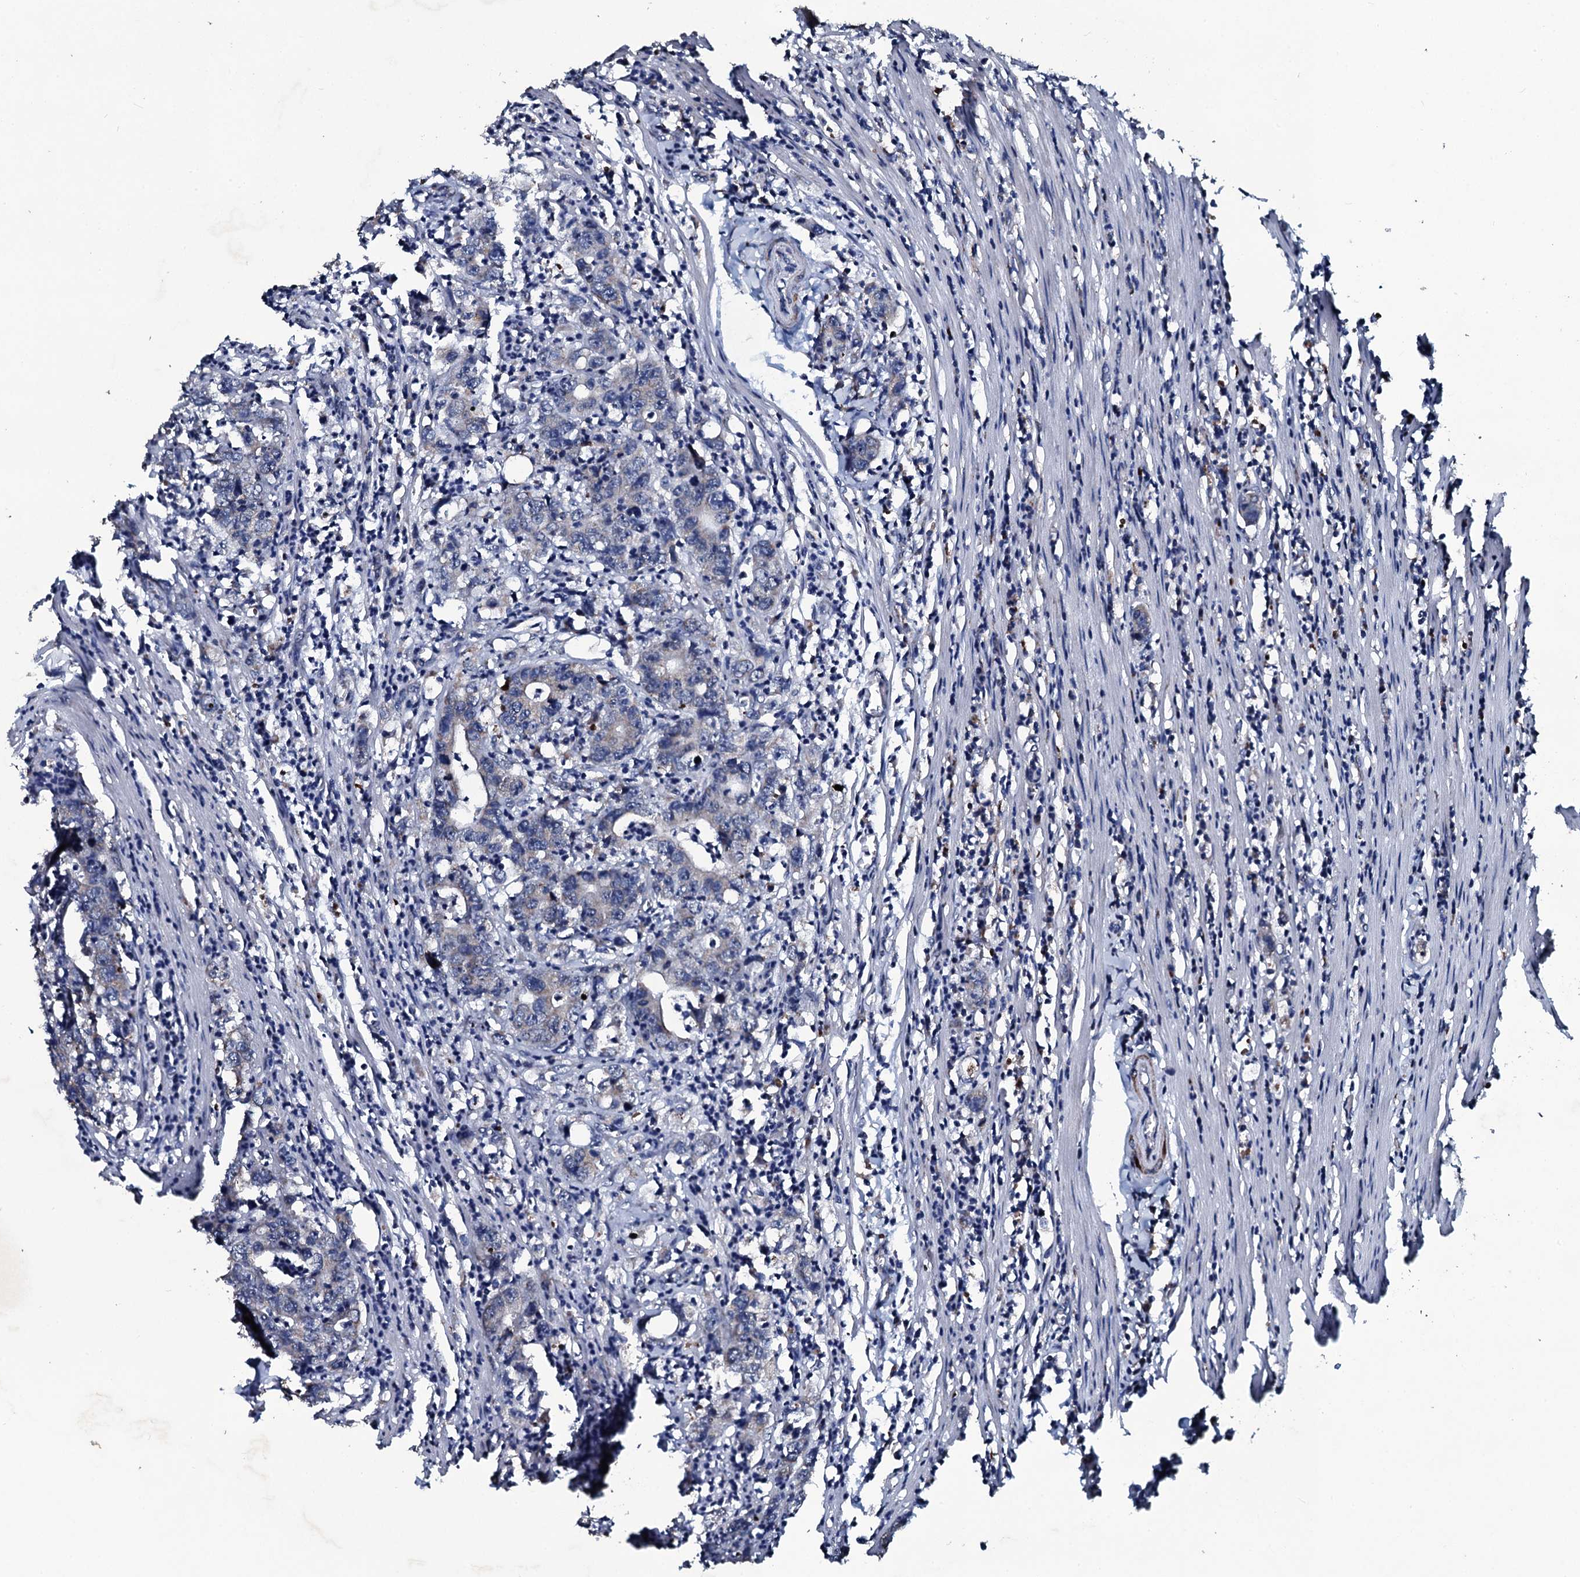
{"staining": {"intensity": "negative", "quantity": "none", "location": "none"}, "tissue": "colorectal cancer", "cell_type": "Tumor cells", "image_type": "cancer", "snomed": [{"axis": "morphology", "description": "Adenocarcinoma, NOS"}, {"axis": "topography", "description": "Colon"}], "caption": "Immunohistochemistry (IHC) of adenocarcinoma (colorectal) shows no expression in tumor cells. (DAB (3,3'-diaminobenzidine) immunohistochemistry (IHC) visualized using brightfield microscopy, high magnification).", "gene": "DYNC2I2", "patient": {"sex": "female", "age": 75}}